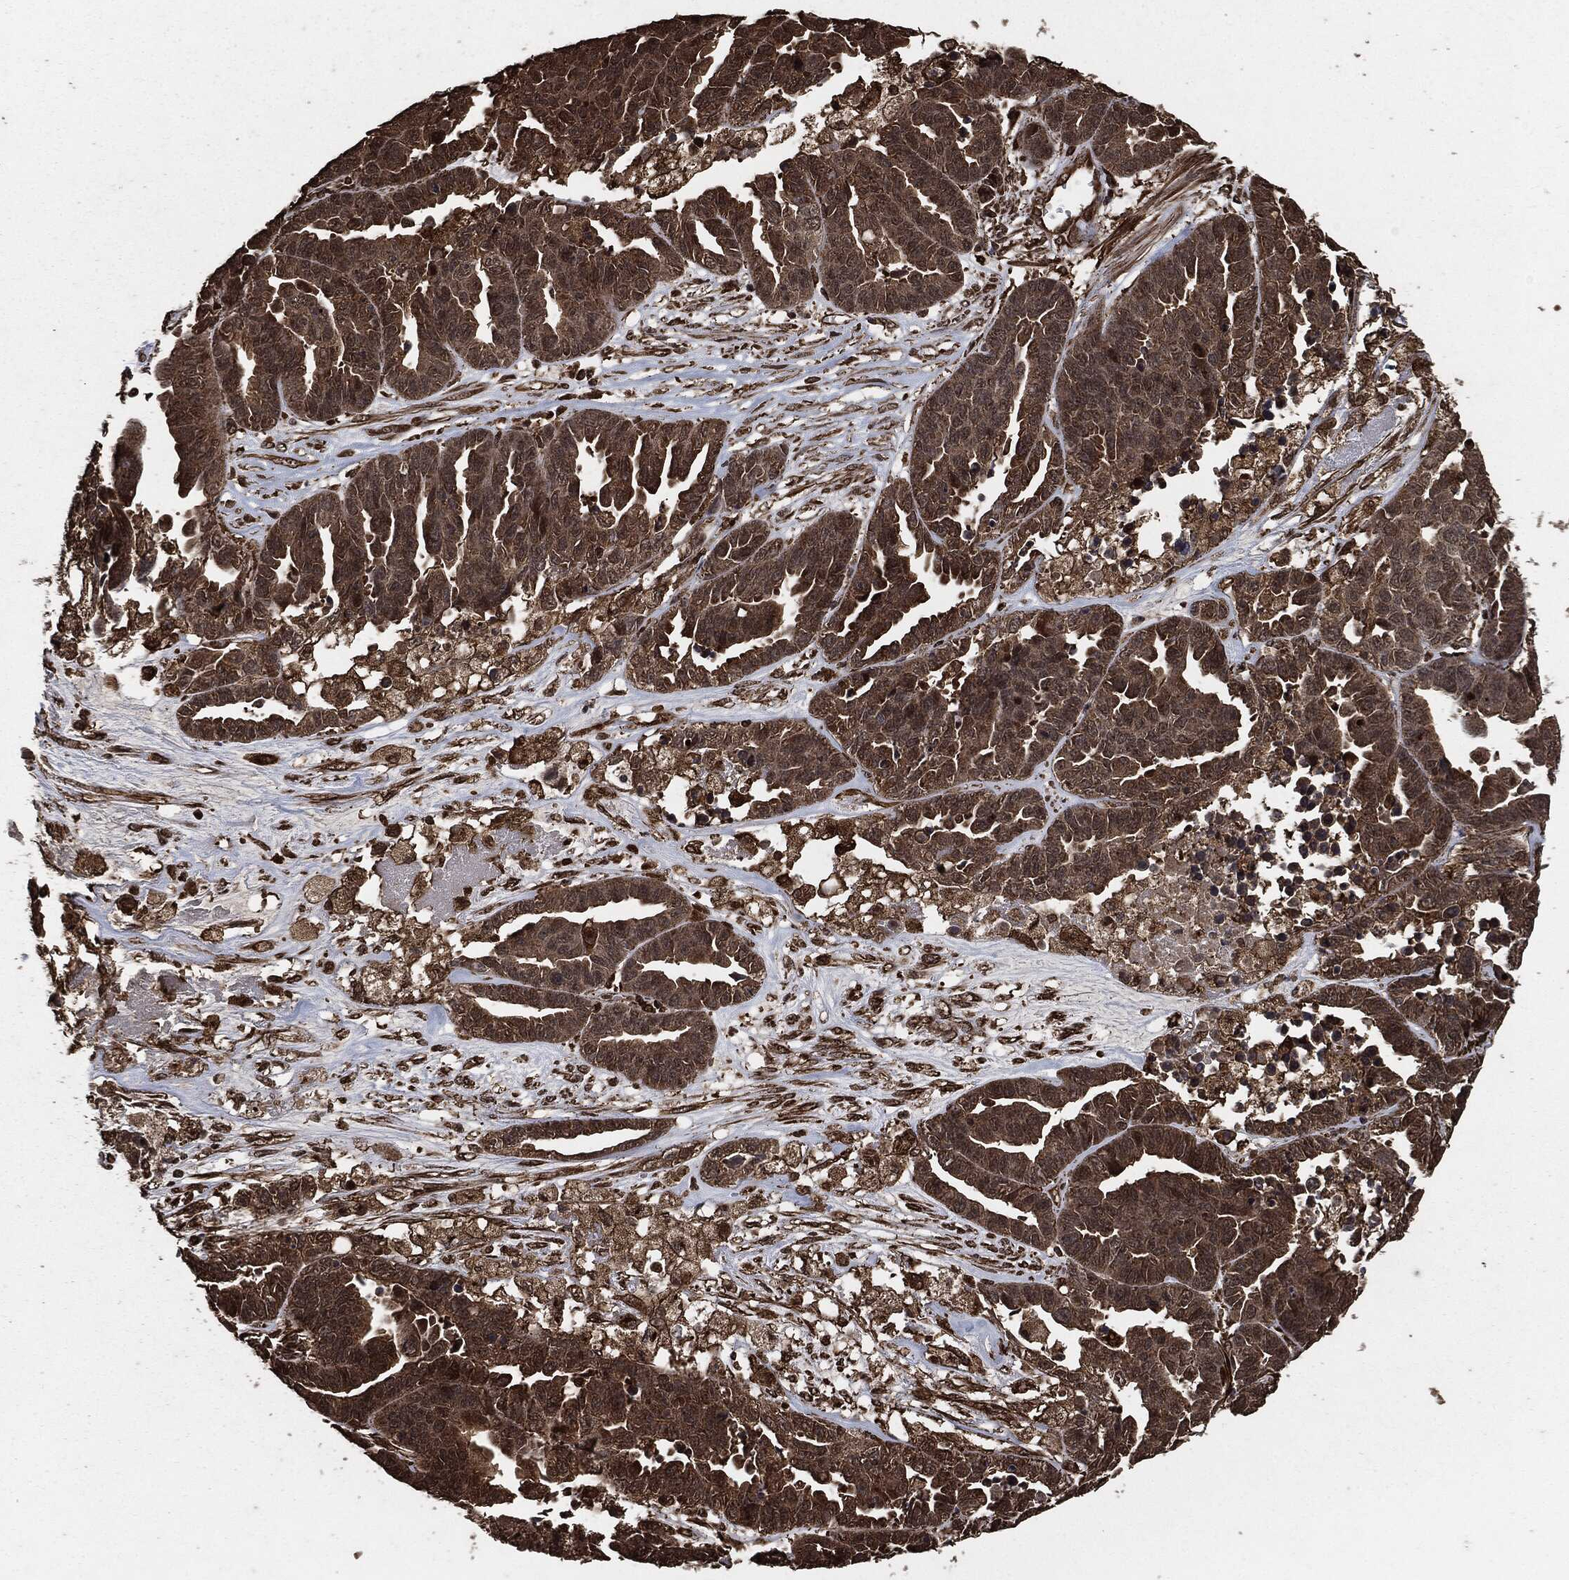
{"staining": {"intensity": "strong", "quantity": "25%-75%", "location": "cytoplasmic/membranous"}, "tissue": "ovarian cancer", "cell_type": "Tumor cells", "image_type": "cancer", "snomed": [{"axis": "morphology", "description": "Cystadenocarcinoma, serous, NOS"}, {"axis": "topography", "description": "Ovary"}], "caption": "A brown stain labels strong cytoplasmic/membranous expression of a protein in human ovarian serous cystadenocarcinoma tumor cells. (brown staining indicates protein expression, while blue staining denotes nuclei).", "gene": "EGFR", "patient": {"sex": "female", "age": 87}}